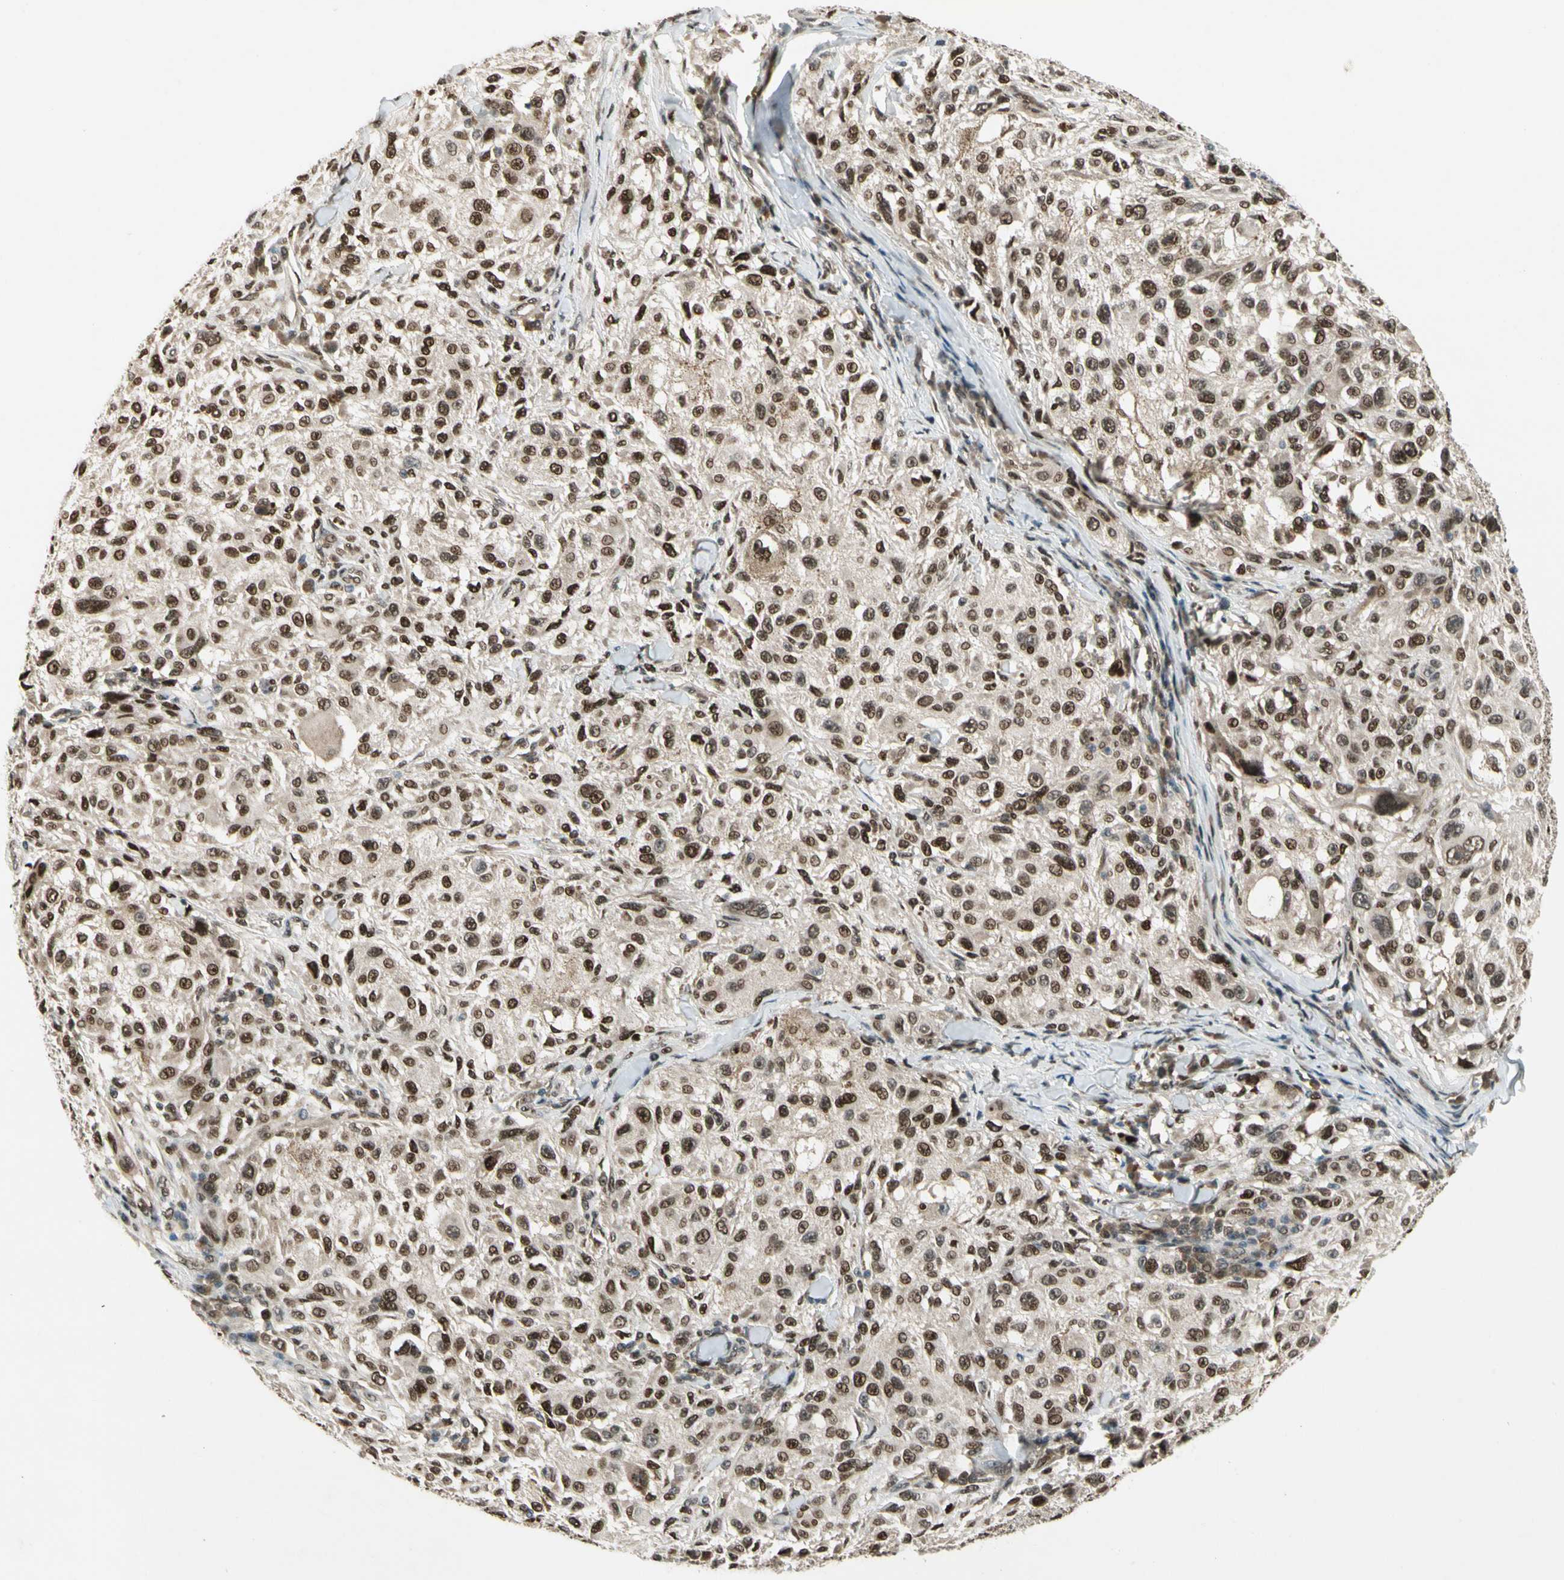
{"staining": {"intensity": "moderate", "quantity": ">75%", "location": "nuclear"}, "tissue": "melanoma", "cell_type": "Tumor cells", "image_type": "cancer", "snomed": [{"axis": "morphology", "description": "Necrosis, NOS"}, {"axis": "morphology", "description": "Malignant melanoma, NOS"}, {"axis": "topography", "description": "Skin"}], "caption": "Moderate nuclear positivity is appreciated in approximately >75% of tumor cells in malignant melanoma. (Brightfield microscopy of DAB IHC at high magnification).", "gene": "GTF3A", "patient": {"sex": "female", "age": 87}}